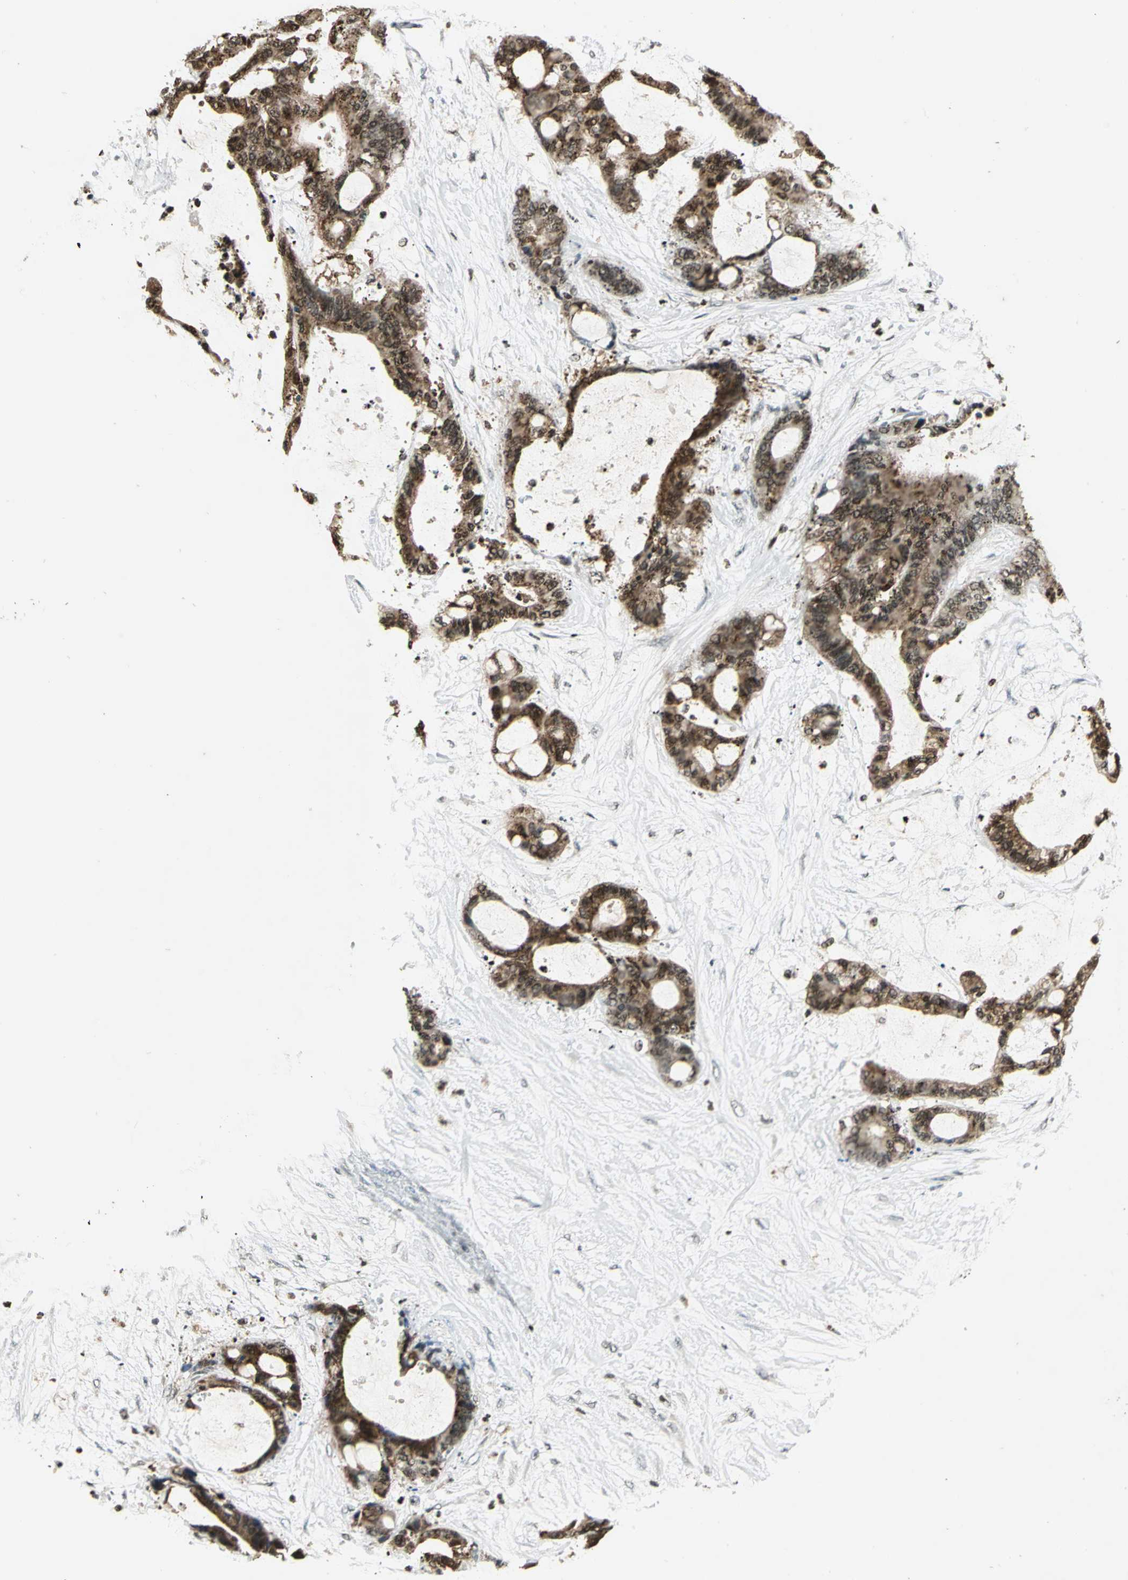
{"staining": {"intensity": "strong", "quantity": ">75%", "location": "cytoplasmic/membranous,nuclear"}, "tissue": "liver cancer", "cell_type": "Tumor cells", "image_type": "cancer", "snomed": [{"axis": "morphology", "description": "Cholangiocarcinoma"}, {"axis": "topography", "description": "Liver"}], "caption": "The micrograph reveals staining of cholangiocarcinoma (liver), revealing strong cytoplasmic/membranous and nuclear protein expression (brown color) within tumor cells. (brown staining indicates protein expression, while blue staining denotes nuclei).", "gene": "LGALS3", "patient": {"sex": "female", "age": 73}}